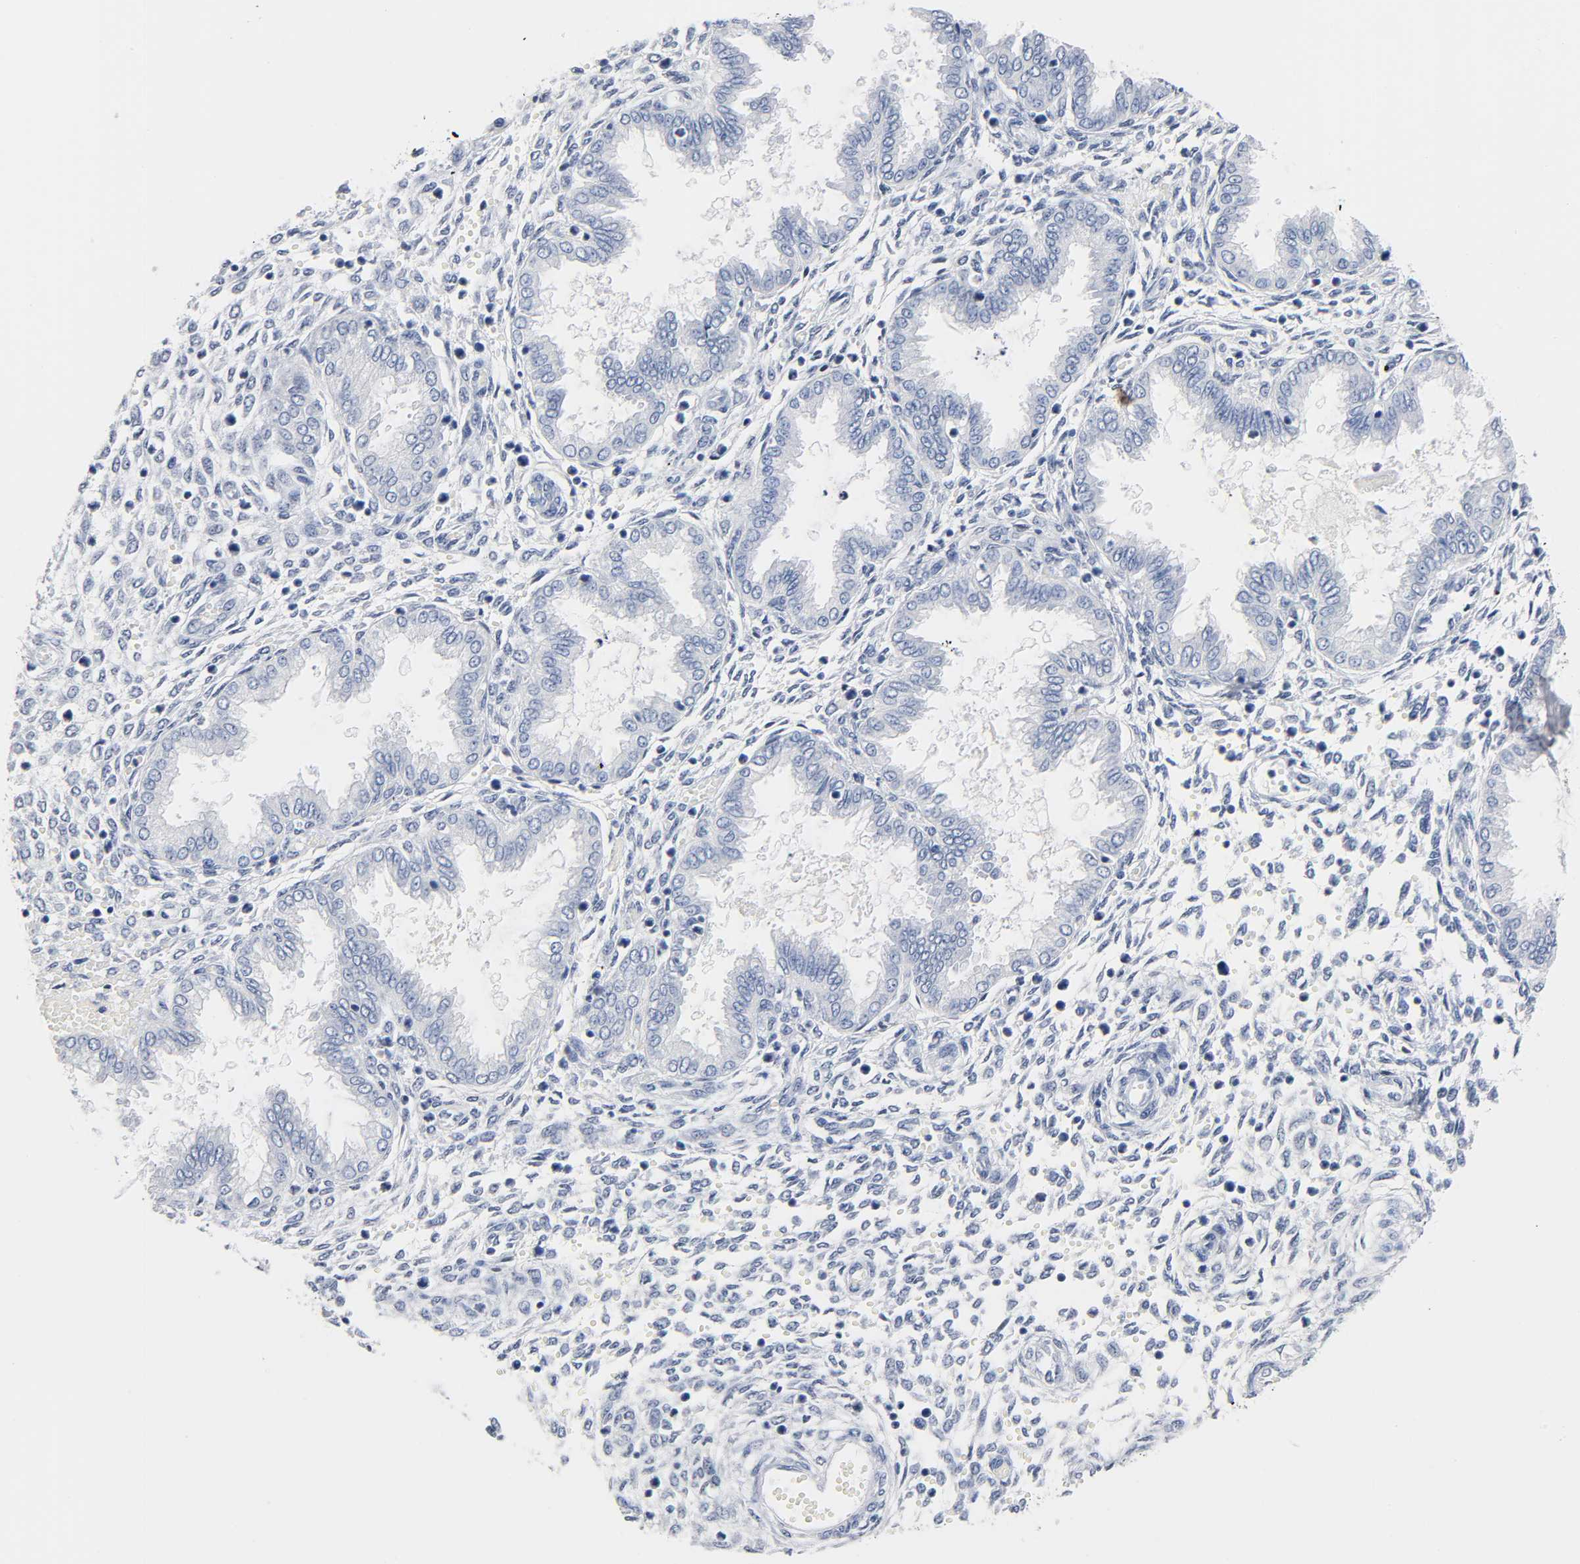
{"staining": {"intensity": "moderate", "quantity": "25%-75%", "location": "nuclear"}, "tissue": "endometrium", "cell_type": "Cells in endometrial stroma", "image_type": "normal", "snomed": [{"axis": "morphology", "description": "Normal tissue, NOS"}, {"axis": "topography", "description": "Endometrium"}], "caption": "High-magnification brightfield microscopy of unremarkable endometrium stained with DAB (brown) and counterstained with hematoxylin (blue). cells in endometrial stroma exhibit moderate nuclear positivity is appreciated in about25%-75% of cells.", "gene": "NAB2", "patient": {"sex": "female", "age": 33}}